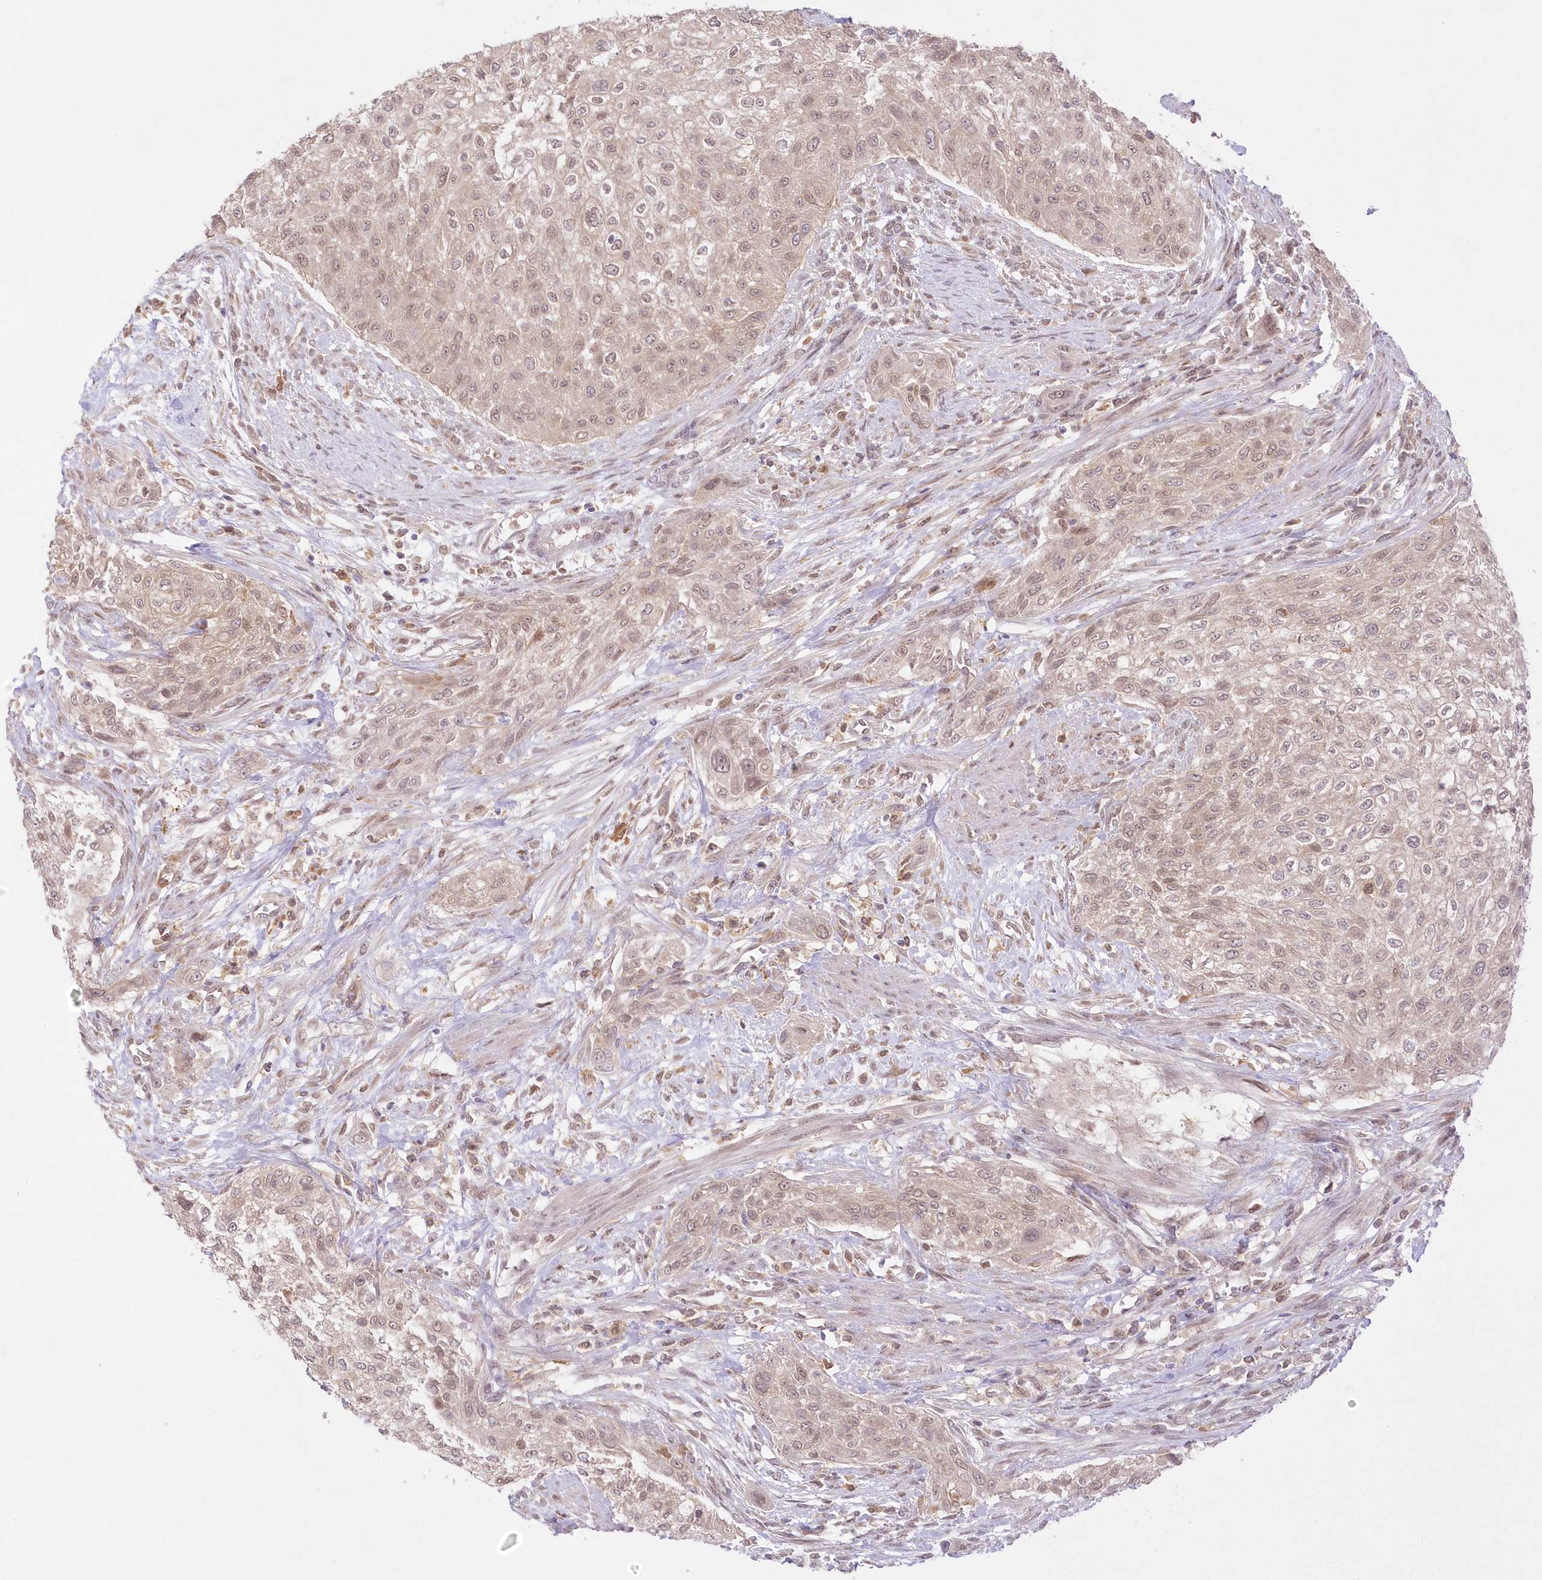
{"staining": {"intensity": "weak", "quantity": ">75%", "location": "cytoplasmic/membranous,nuclear"}, "tissue": "urothelial cancer", "cell_type": "Tumor cells", "image_type": "cancer", "snomed": [{"axis": "morphology", "description": "Urothelial carcinoma, High grade"}, {"axis": "topography", "description": "Urinary bladder"}], "caption": "Human high-grade urothelial carcinoma stained for a protein (brown) demonstrates weak cytoplasmic/membranous and nuclear positive staining in about >75% of tumor cells.", "gene": "RNPEP", "patient": {"sex": "male", "age": 35}}